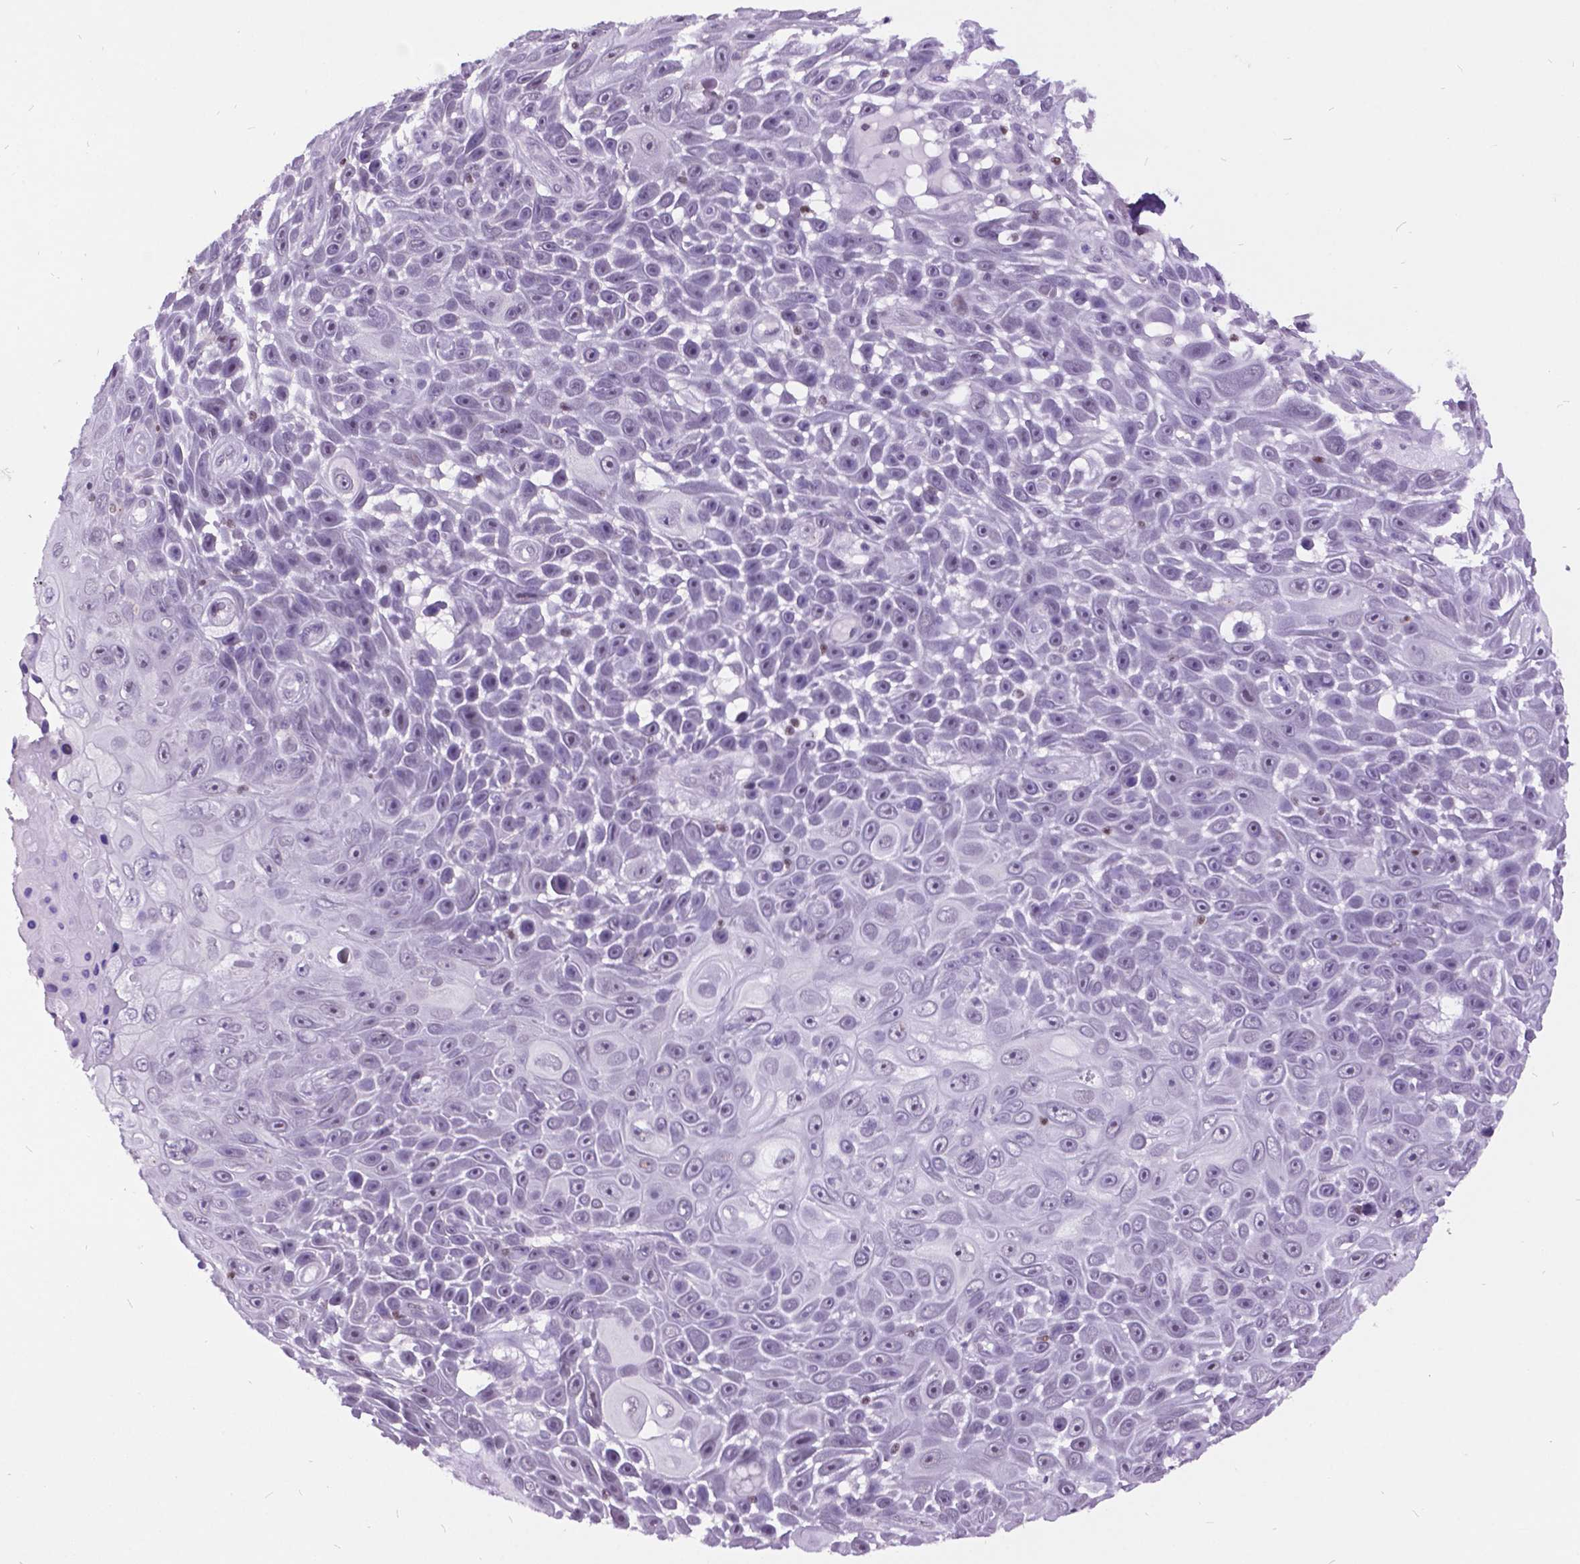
{"staining": {"intensity": "negative", "quantity": "none", "location": "none"}, "tissue": "skin cancer", "cell_type": "Tumor cells", "image_type": "cancer", "snomed": [{"axis": "morphology", "description": "Squamous cell carcinoma, NOS"}, {"axis": "topography", "description": "Skin"}], "caption": "Protein analysis of squamous cell carcinoma (skin) exhibits no significant expression in tumor cells. (Stains: DAB (3,3'-diaminobenzidine) immunohistochemistry (IHC) with hematoxylin counter stain, Microscopy: brightfield microscopy at high magnification).", "gene": "DPF3", "patient": {"sex": "male", "age": 82}}